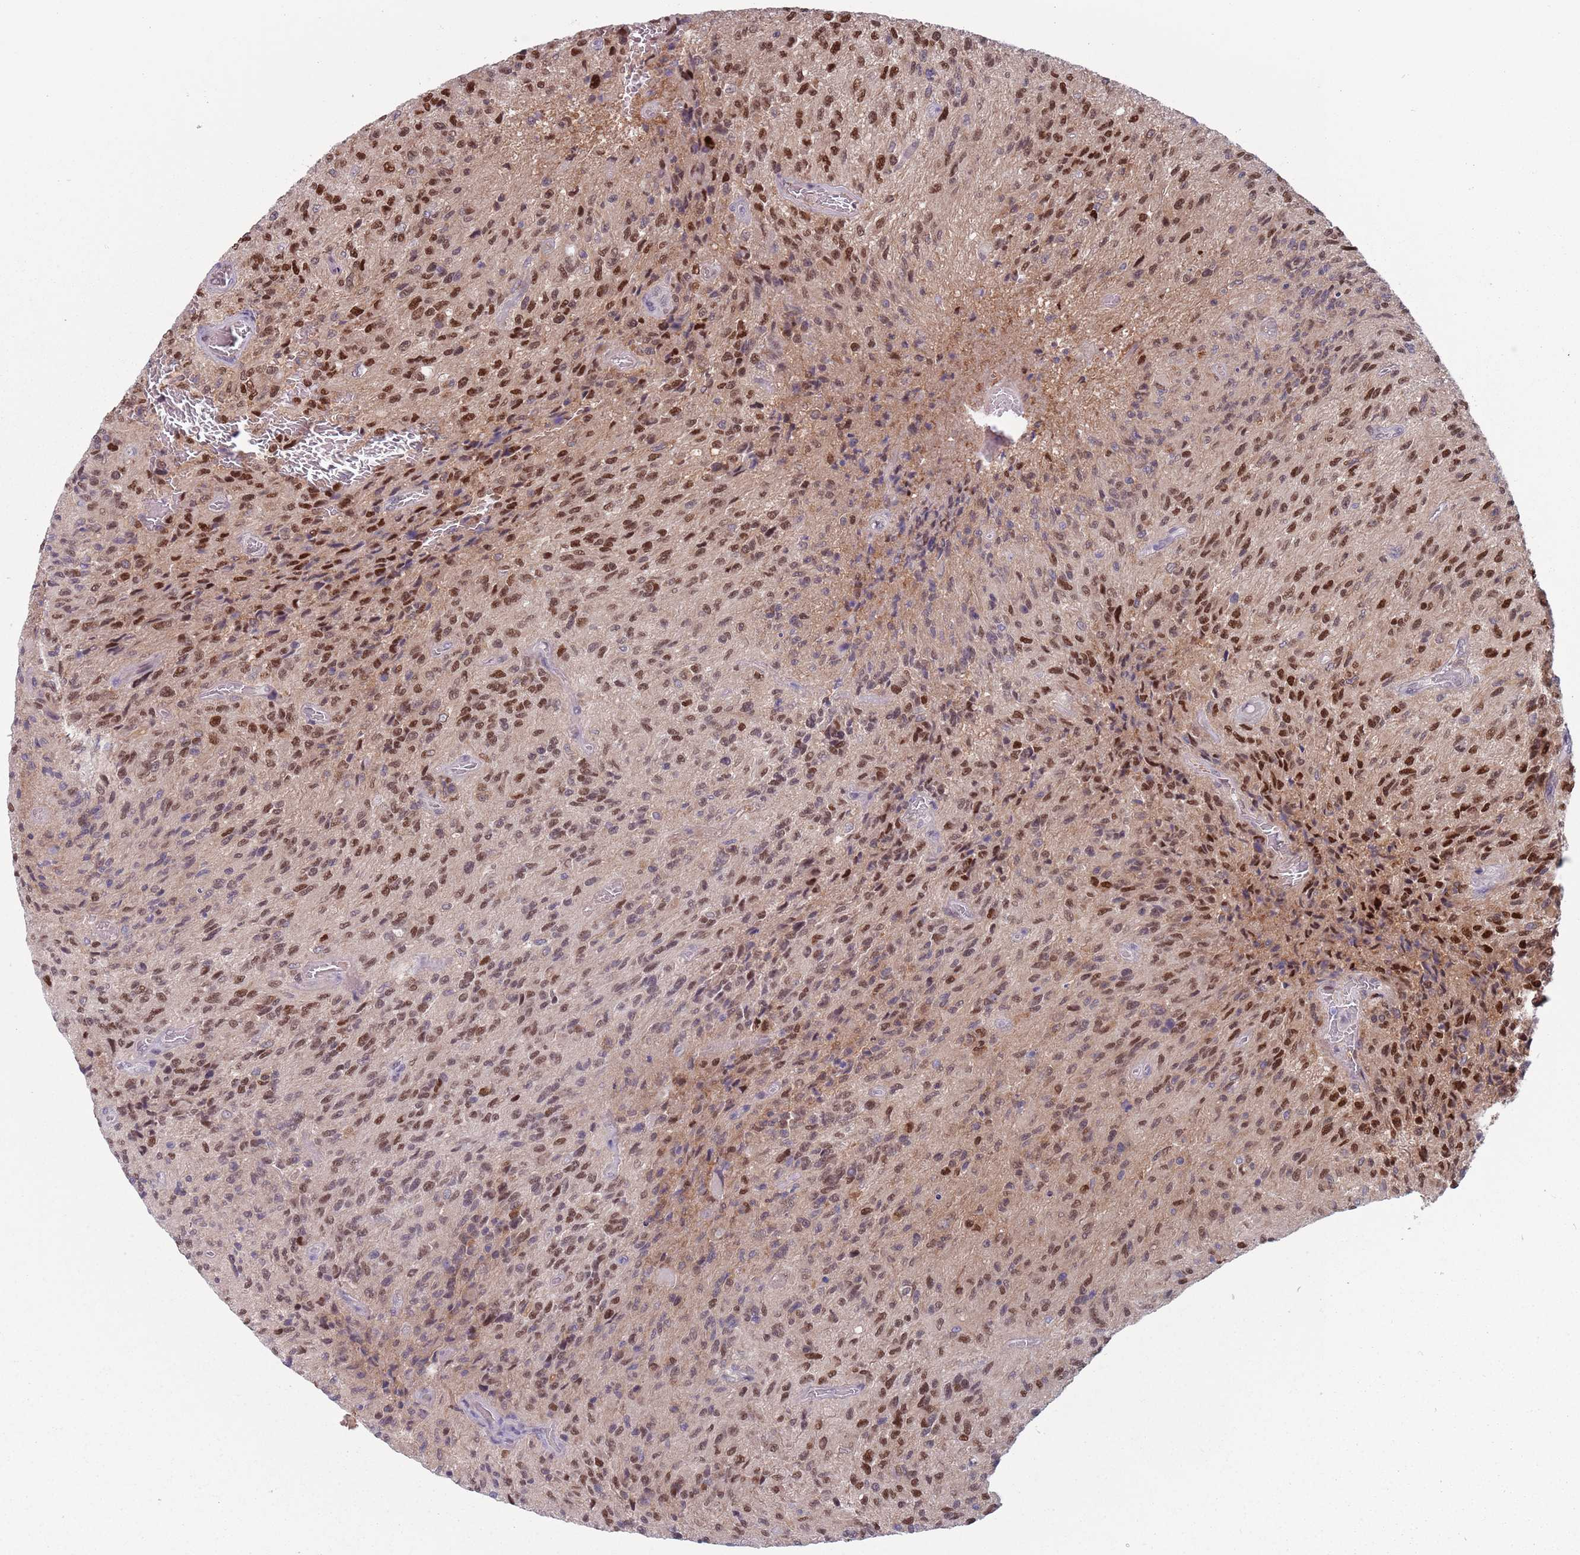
{"staining": {"intensity": "moderate", "quantity": ">75%", "location": "nuclear"}, "tissue": "glioma", "cell_type": "Tumor cells", "image_type": "cancer", "snomed": [{"axis": "morphology", "description": "Normal tissue, NOS"}, {"axis": "morphology", "description": "Glioma, malignant, High grade"}, {"axis": "topography", "description": "Cerebral cortex"}], "caption": "High-magnification brightfield microscopy of glioma stained with DAB (brown) and counterstained with hematoxylin (blue). tumor cells exhibit moderate nuclear positivity is seen in about>75% of cells. The protein of interest is shown in brown color, while the nuclei are stained blue.", "gene": "CLNS1A", "patient": {"sex": "male", "age": 56}}